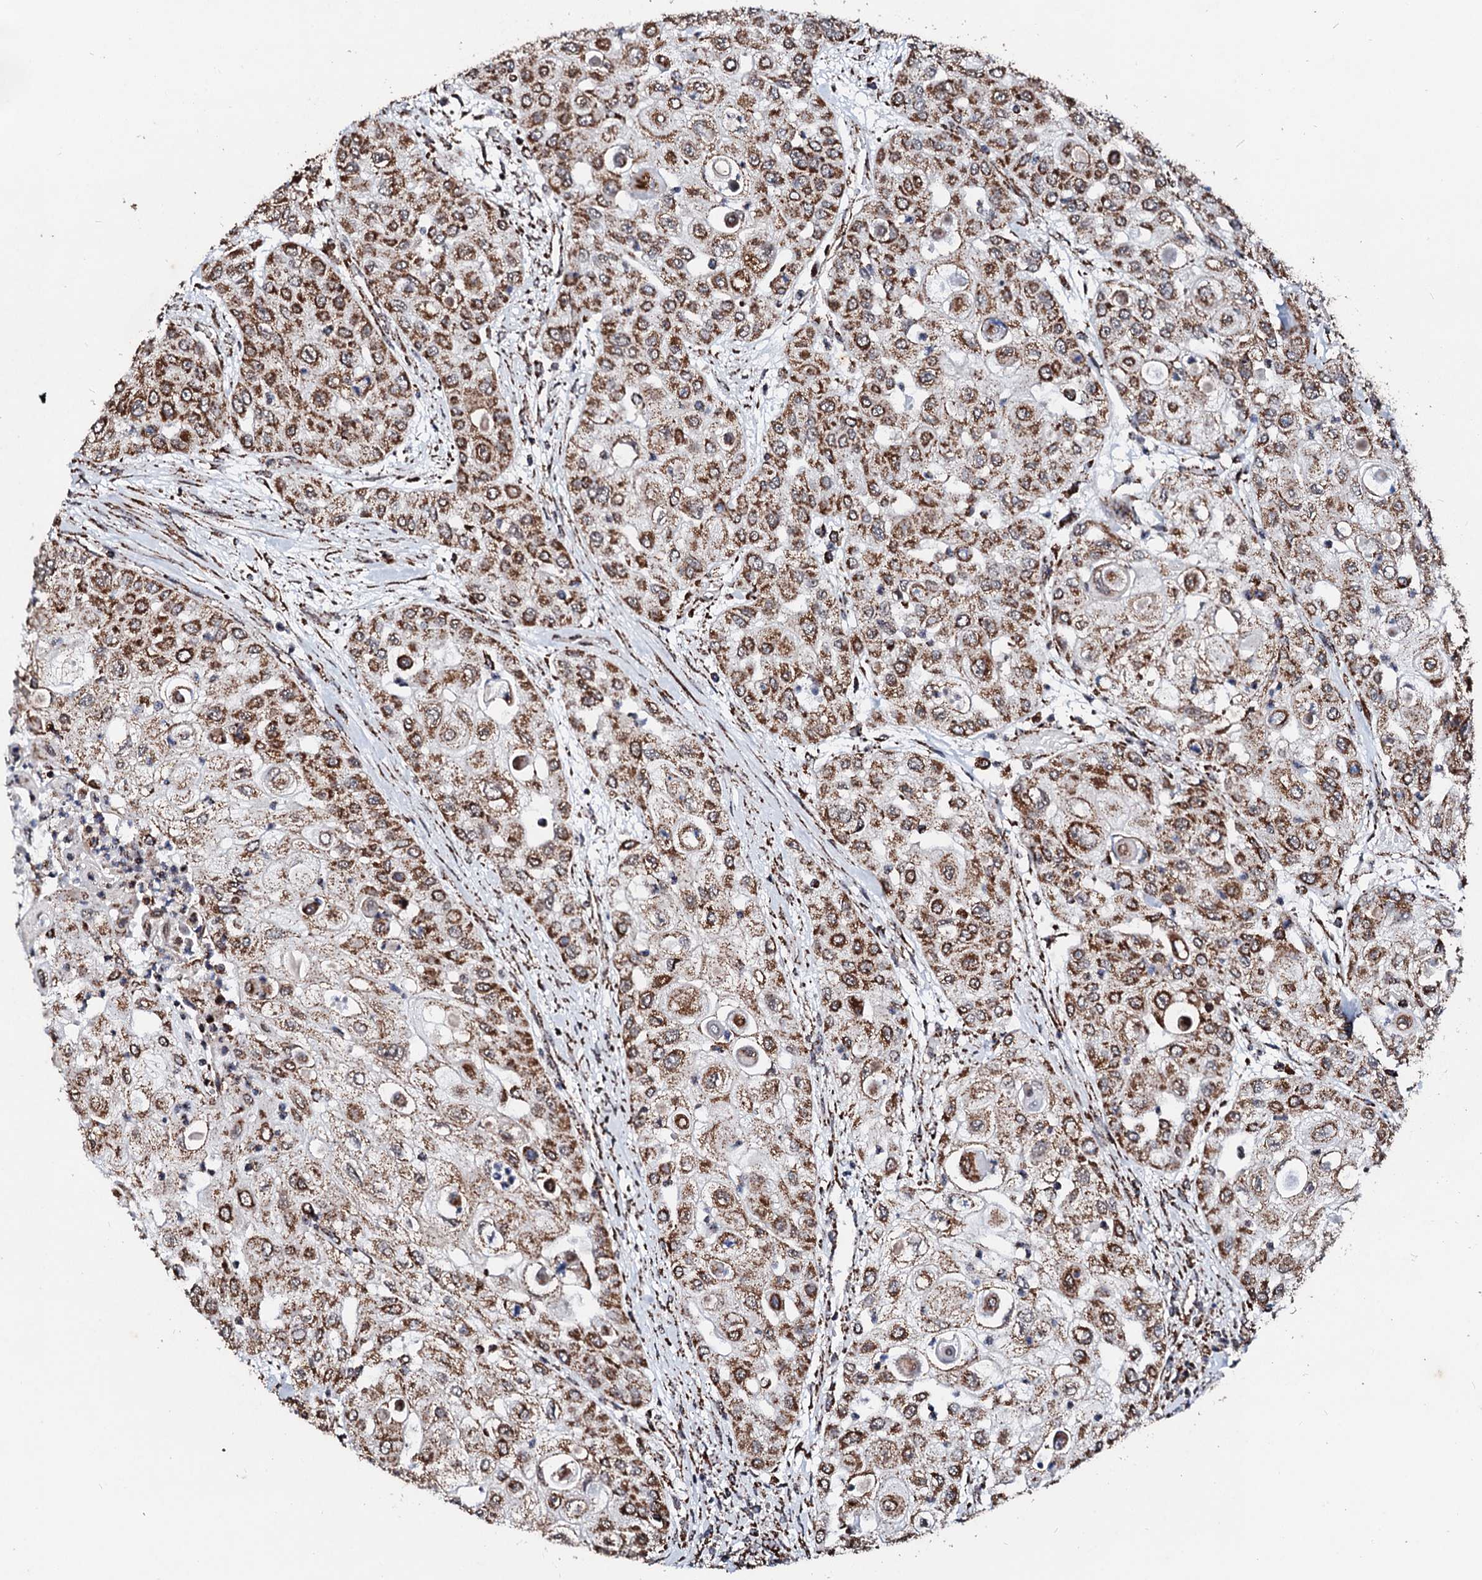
{"staining": {"intensity": "moderate", "quantity": ">75%", "location": "cytoplasmic/membranous"}, "tissue": "urothelial cancer", "cell_type": "Tumor cells", "image_type": "cancer", "snomed": [{"axis": "morphology", "description": "Urothelial carcinoma, High grade"}, {"axis": "topography", "description": "Urinary bladder"}], "caption": "Brown immunohistochemical staining in human urothelial cancer displays moderate cytoplasmic/membranous staining in approximately >75% of tumor cells.", "gene": "SECISBP2L", "patient": {"sex": "female", "age": 79}}